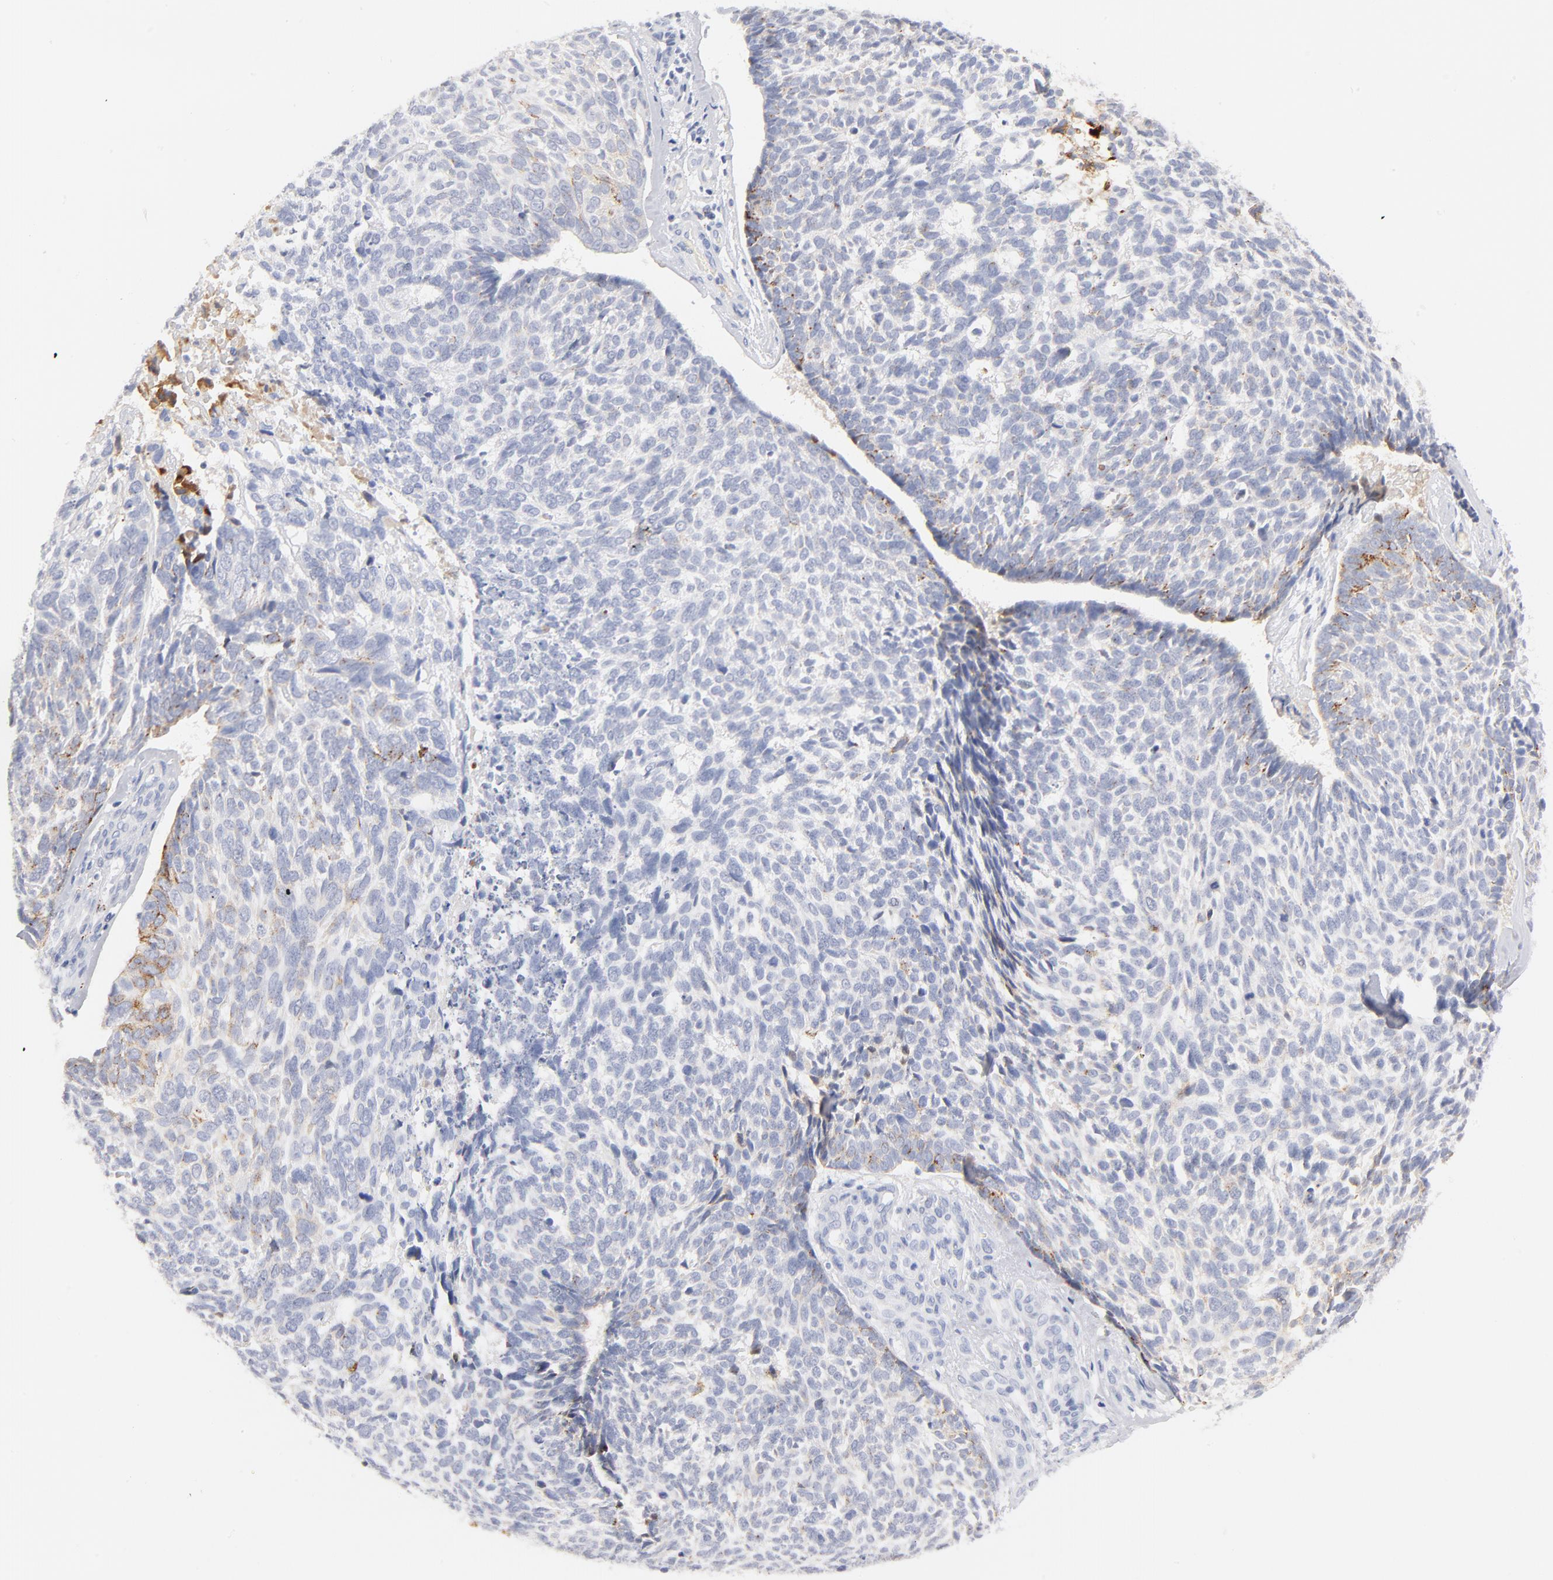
{"staining": {"intensity": "negative", "quantity": "none", "location": "none"}, "tissue": "skin cancer", "cell_type": "Tumor cells", "image_type": "cancer", "snomed": [{"axis": "morphology", "description": "Basal cell carcinoma"}, {"axis": "topography", "description": "Skin"}], "caption": "A high-resolution histopathology image shows immunohistochemistry staining of basal cell carcinoma (skin), which exhibits no significant expression in tumor cells.", "gene": "KHNYN", "patient": {"sex": "male", "age": 72}}